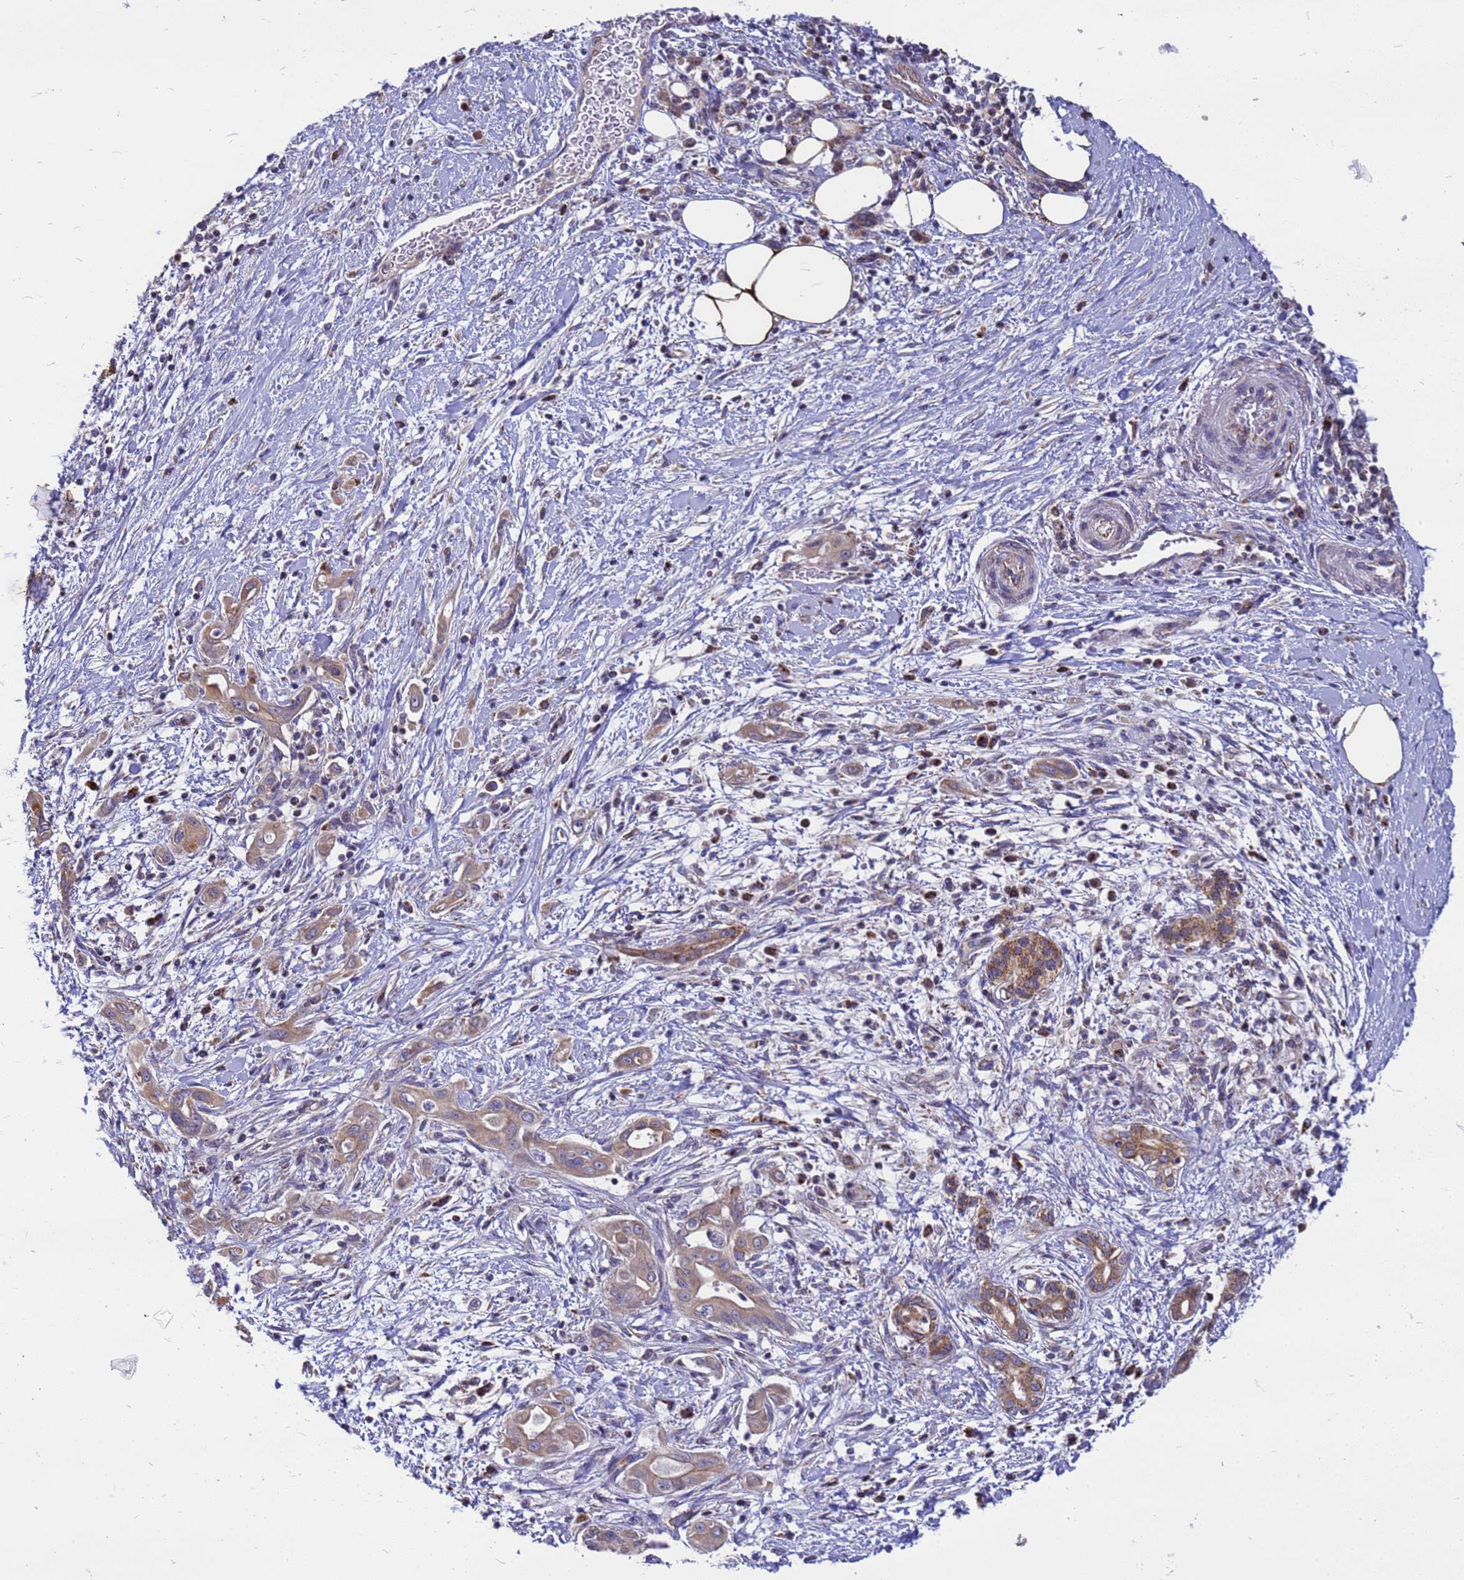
{"staining": {"intensity": "weak", "quantity": ">75%", "location": "cytoplasmic/membranous"}, "tissue": "pancreatic cancer", "cell_type": "Tumor cells", "image_type": "cancer", "snomed": [{"axis": "morphology", "description": "Adenocarcinoma, NOS"}, {"axis": "topography", "description": "Pancreas"}], "caption": "This histopathology image exhibits IHC staining of pancreatic cancer (adenocarcinoma), with low weak cytoplasmic/membranous expression in approximately >75% of tumor cells.", "gene": "CMC4", "patient": {"sex": "male", "age": 58}}